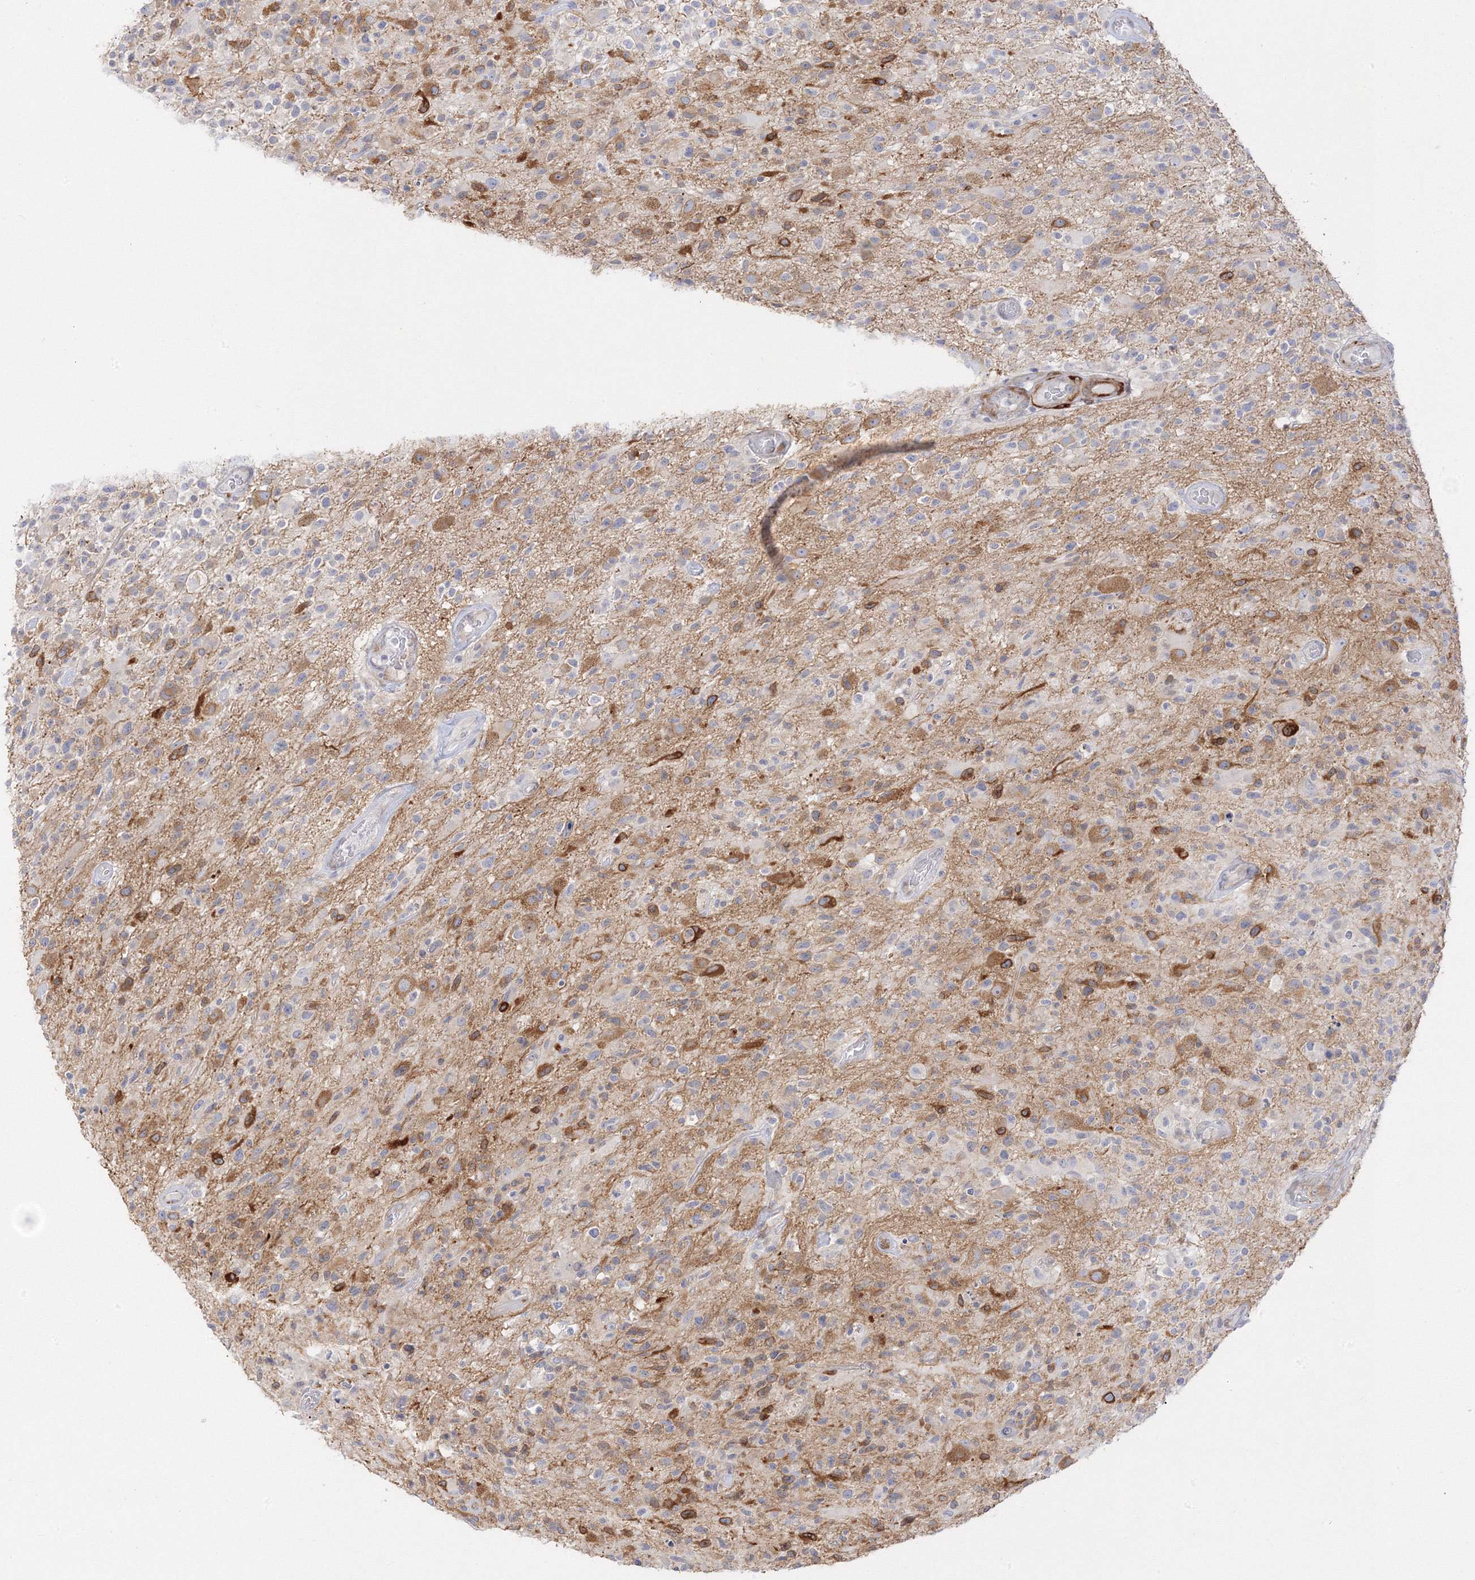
{"staining": {"intensity": "negative", "quantity": "none", "location": "none"}, "tissue": "glioma", "cell_type": "Tumor cells", "image_type": "cancer", "snomed": [{"axis": "morphology", "description": "Glioma, malignant, High grade"}, {"axis": "morphology", "description": "Glioblastoma, NOS"}, {"axis": "topography", "description": "Brain"}], "caption": "Image shows no protein positivity in tumor cells of glioma tissue.", "gene": "C2CD2", "patient": {"sex": "male", "age": 60}}